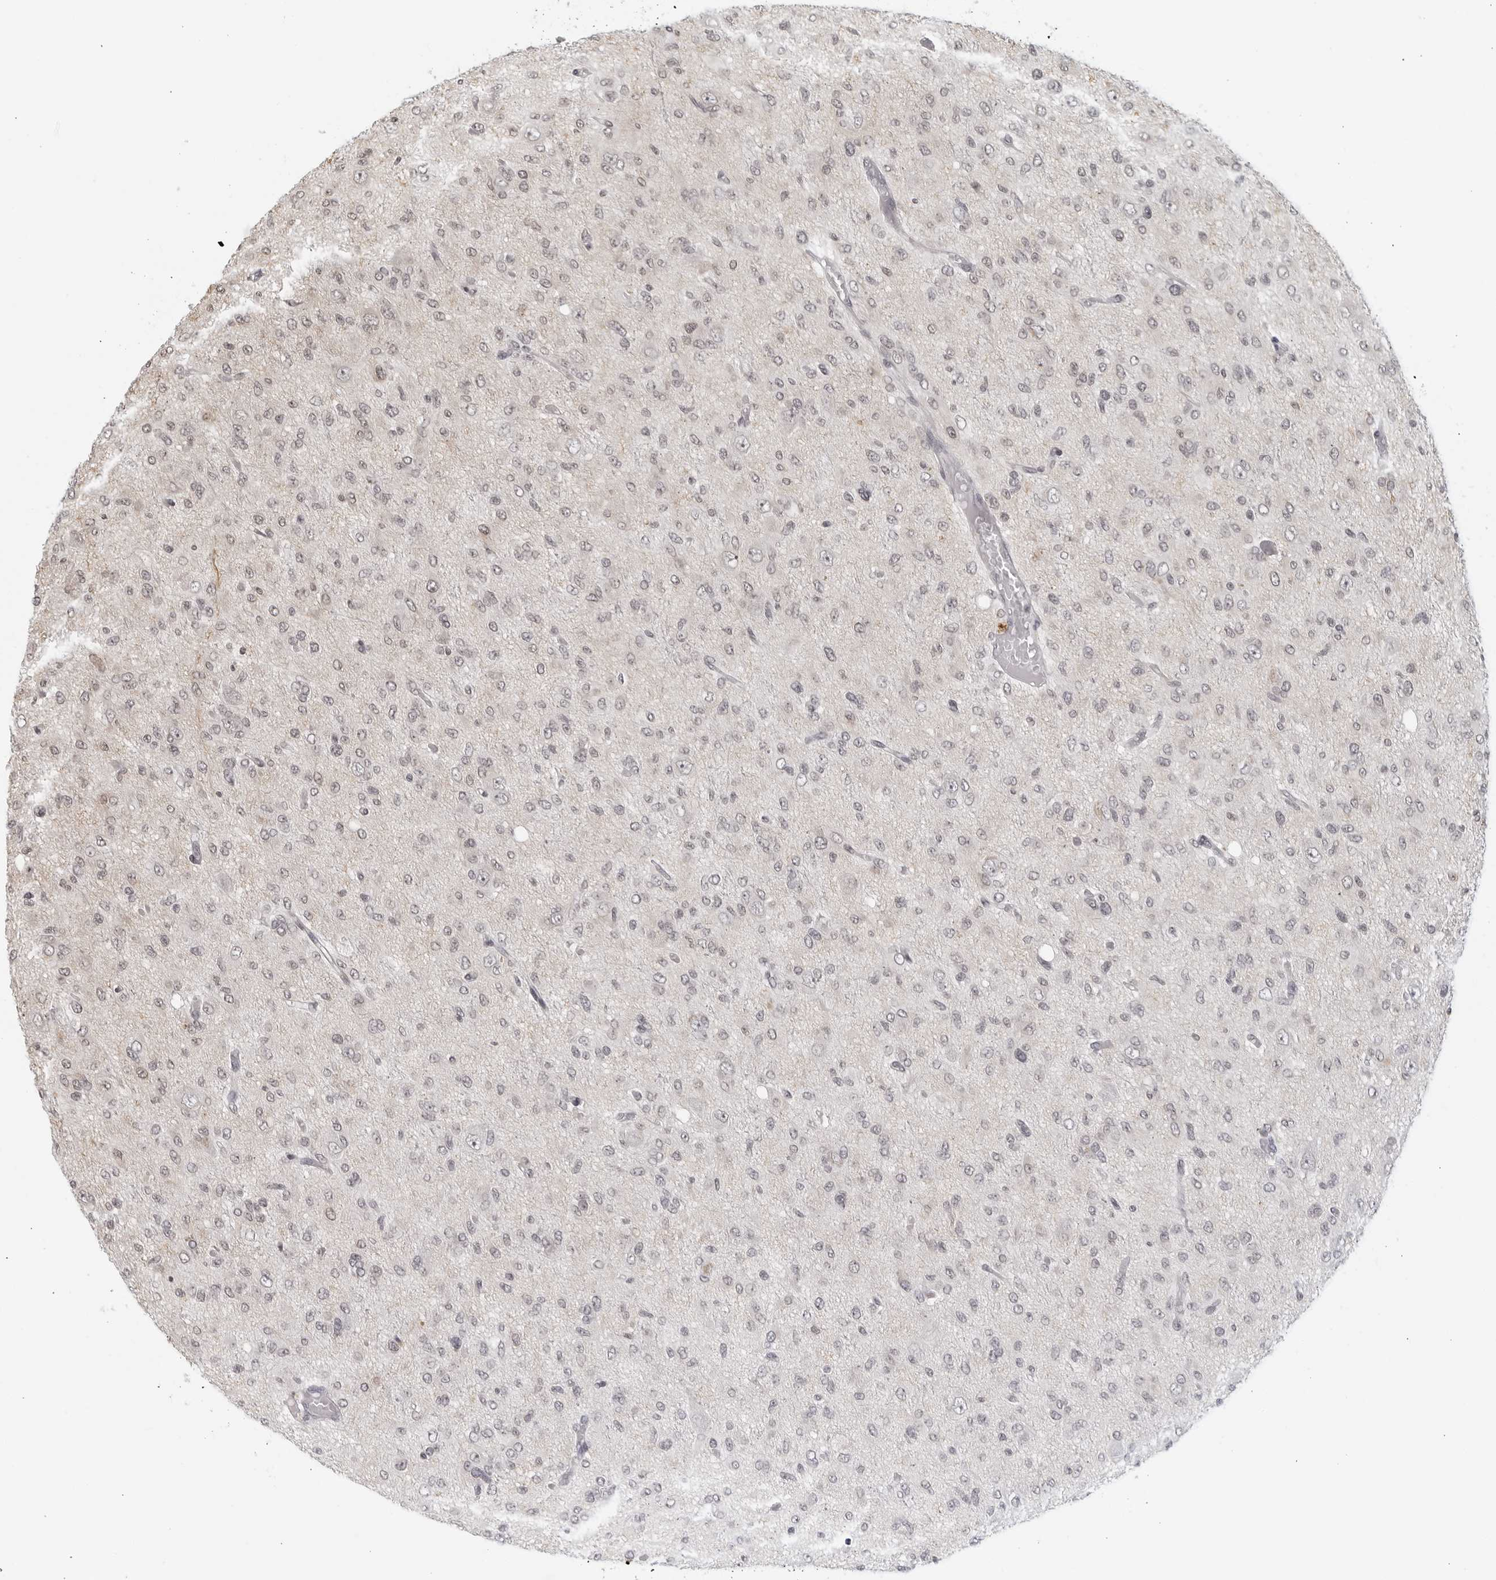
{"staining": {"intensity": "negative", "quantity": "none", "location": "none"}, "tissue": "glioma", "cell_type": "Tumor cells", "image_type": "cancer", "snomed": [{"axis": "morphology", "description": "Glioma, malignant, High grade"}, {"axis": "topography", "description": "Brain"}], "caption": "Glioma was stained to show a protein in brown. There is no significant positivity in tumor cells.", "gene": "RAB11FIP3", "patient": {"sex": "female", "age": 59}}